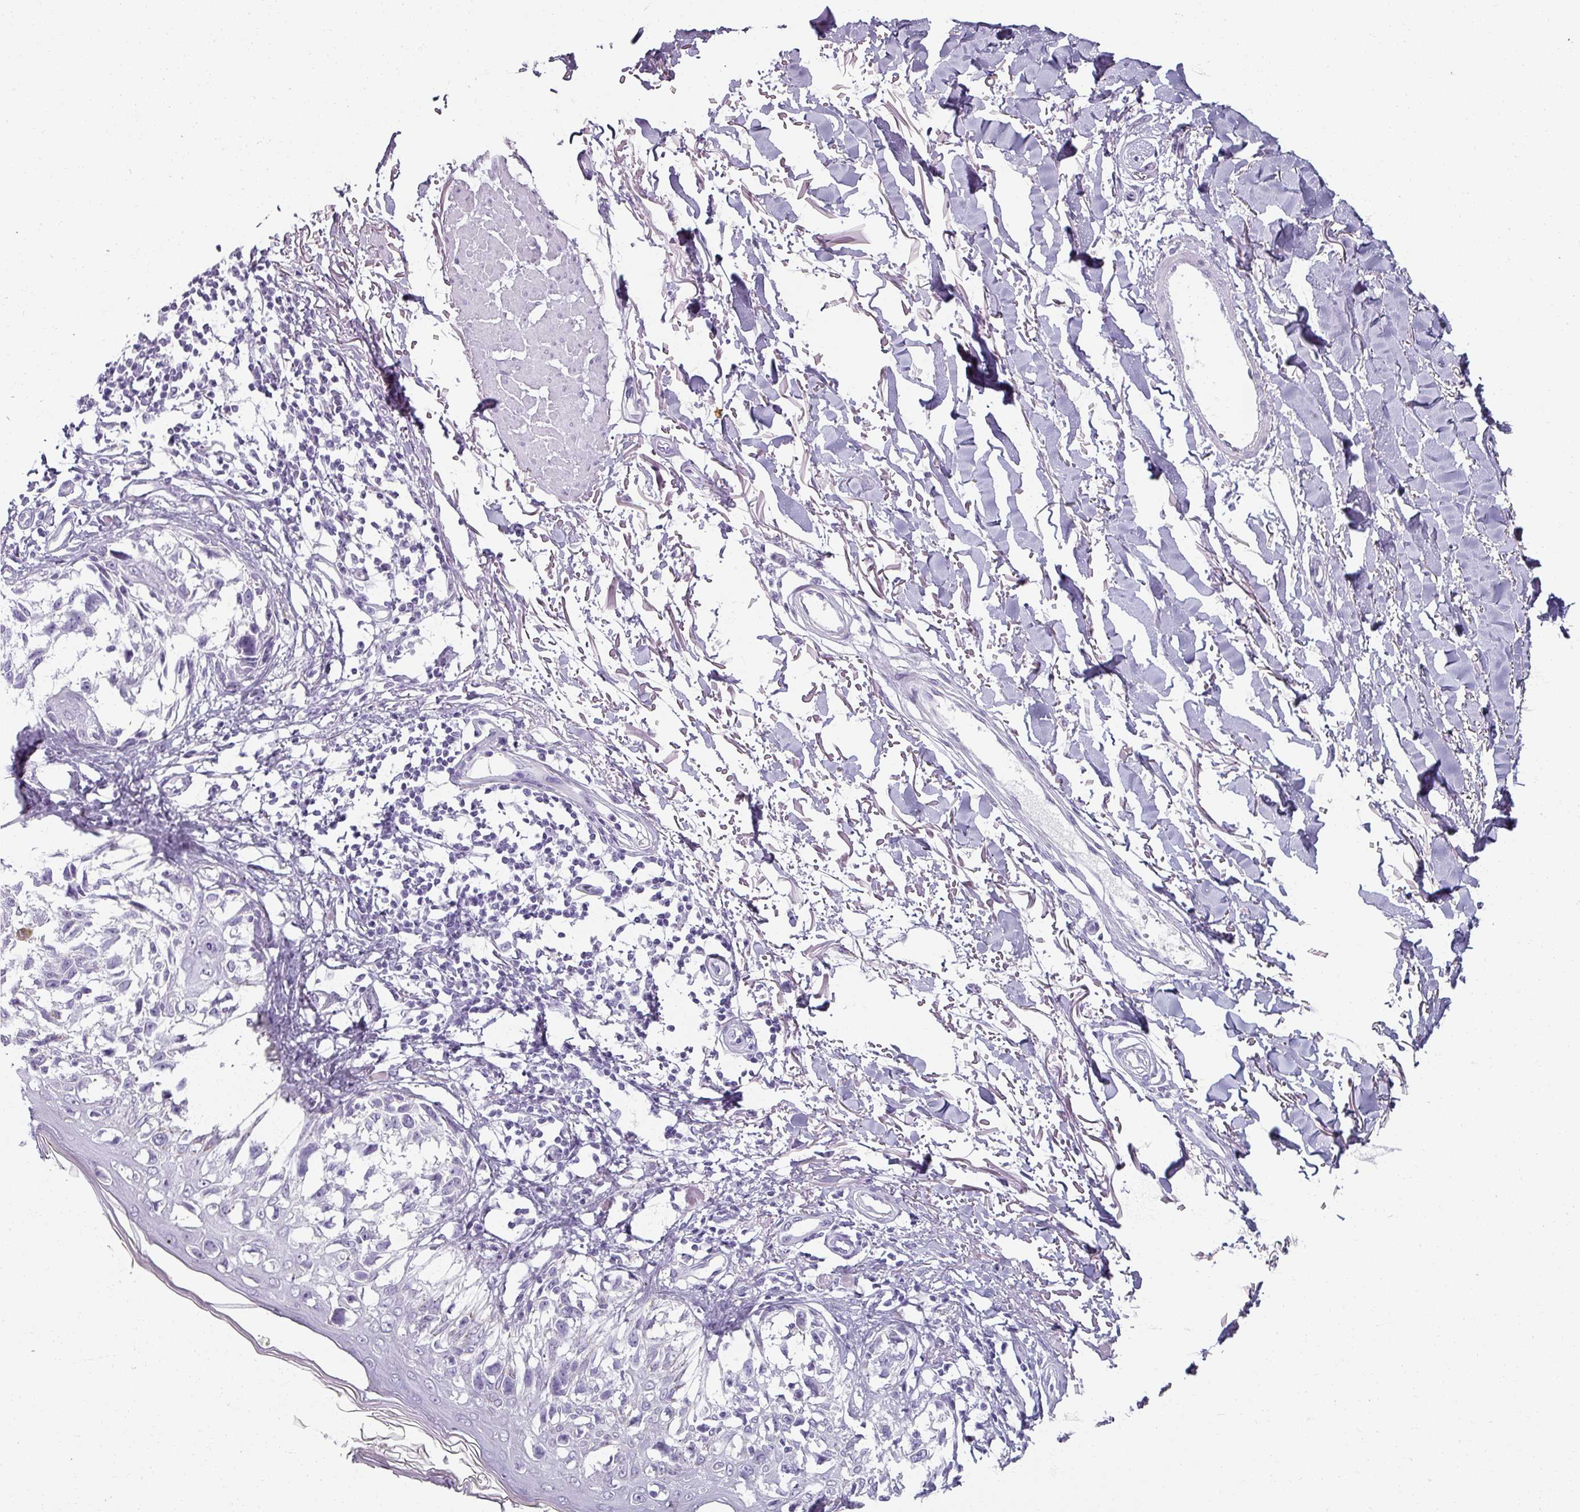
{"staining": {"intensity": "negative", "quantity": "none", "location": "none"}, "tissue": "melanoma", "cell_type": "Tumor cells", "image_type": "cancer", "snomed": [{"axis": "morphology", "description": "Malignant melanoma, NOS"}, {"axis": "topography", "description": "Skin"}], "caption": "High power microscopy histopathology image of an IHC micrograph of malignant melanoma, revealing no significant positivity in tumor cells. (DAB IHC visualized using brightfield microscopy, high magnification).", "gene": "REG3G", "patient": {"sex": "male", "age": 73}}